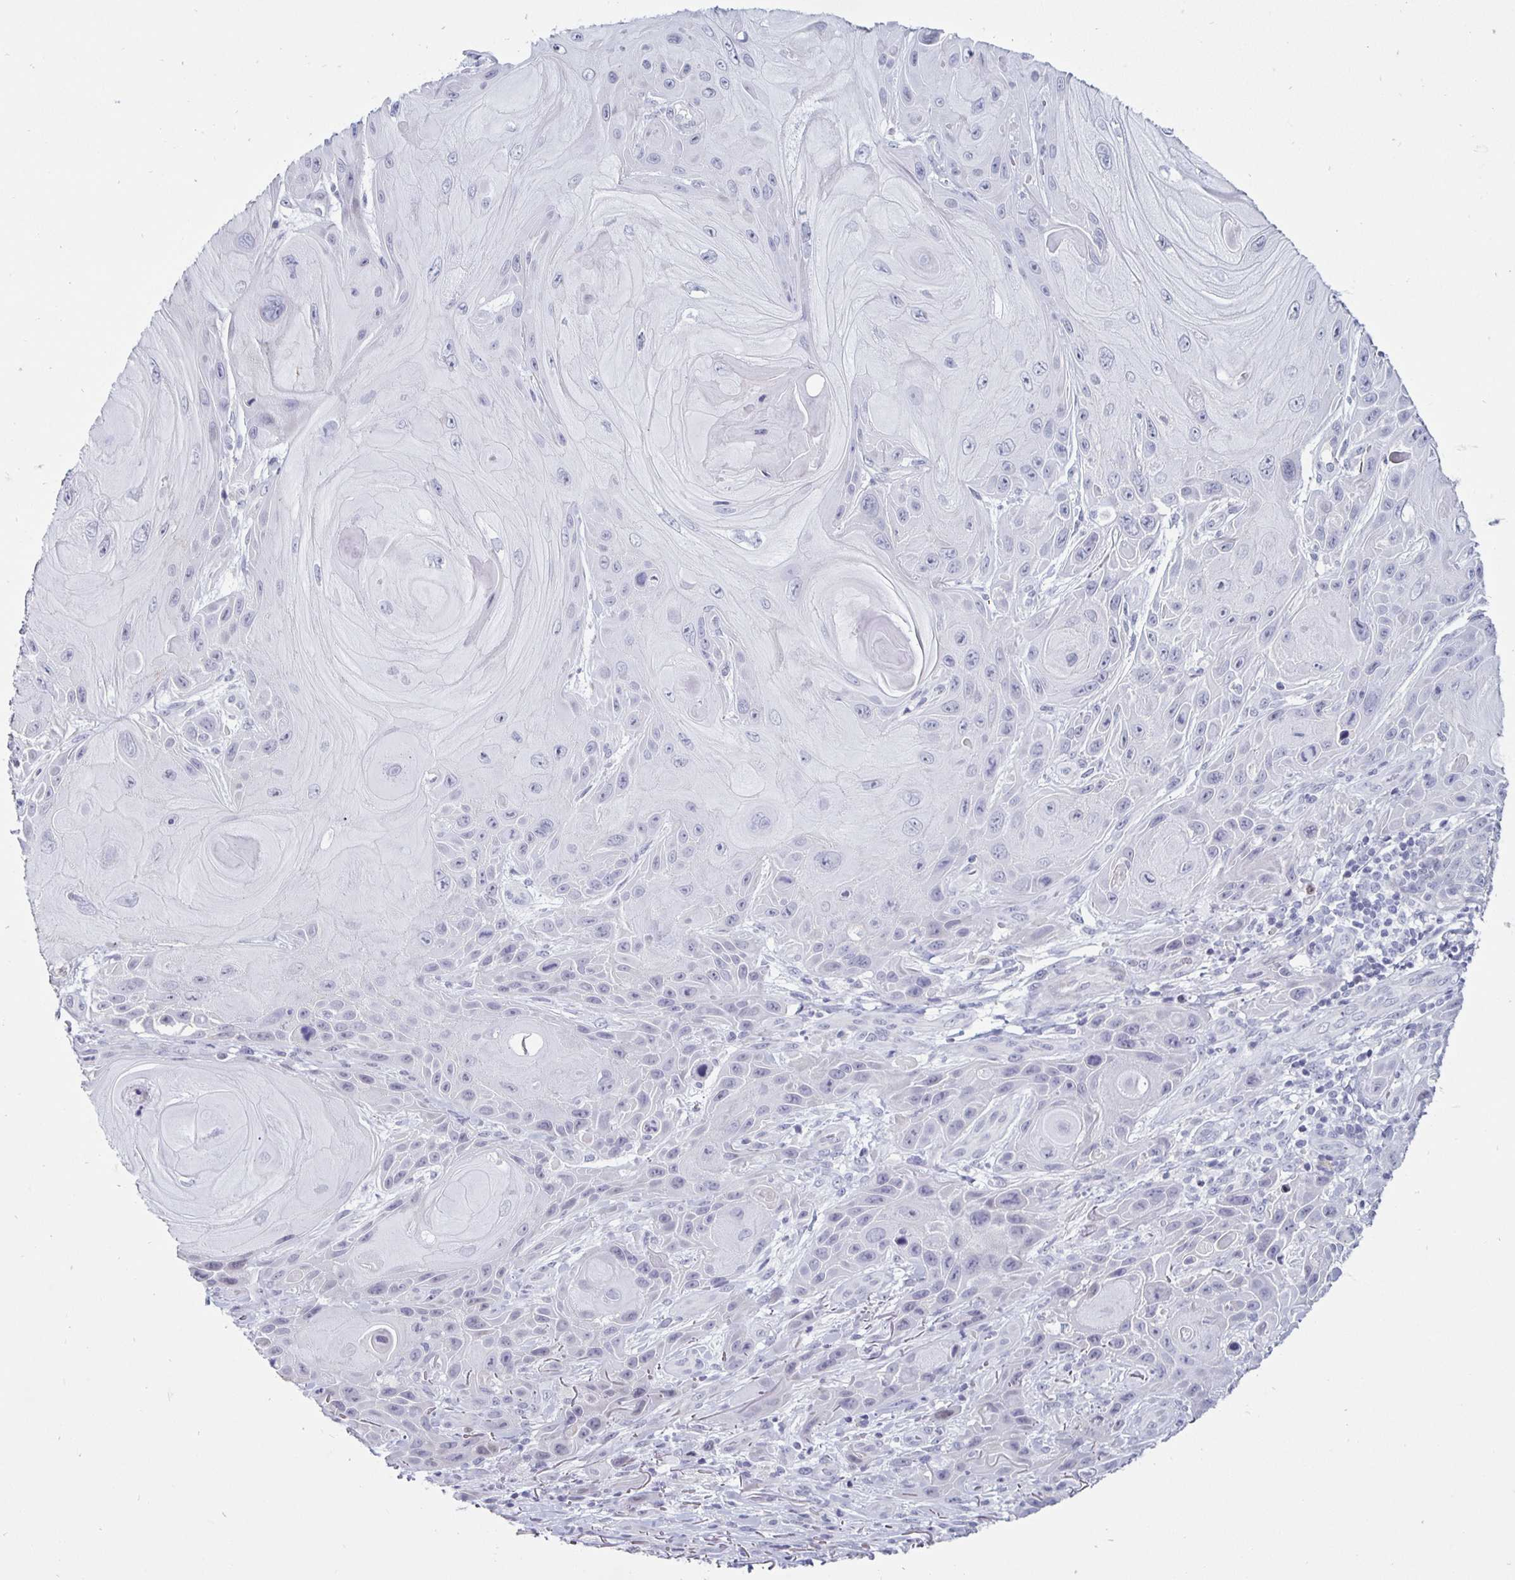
{"staining": {"intensity": "negative", "quantity": "none", "location": "none"}, "tissue": "skin cancer", "cell_type": "Tumor cells", "image_type": "cancer", "snomed": [{"axis": "morphology", "description": "Squamous cell carcinoma, NOS"}, {"axis": "topography", "description": "Skin"}], "caption": "Immunohistochemistry photomicrograph of neoplastic tissue: squamous cell carcinoma (skin) stained with DAB displays no significant protein positivity in tumor cells. Brightfield microscopy of IHC stained with DAB (brown) and hematoxylin (blue), captured at high magnification.", "gene": "OOSP2", "patient": {"sex": "female", "age": 94}}